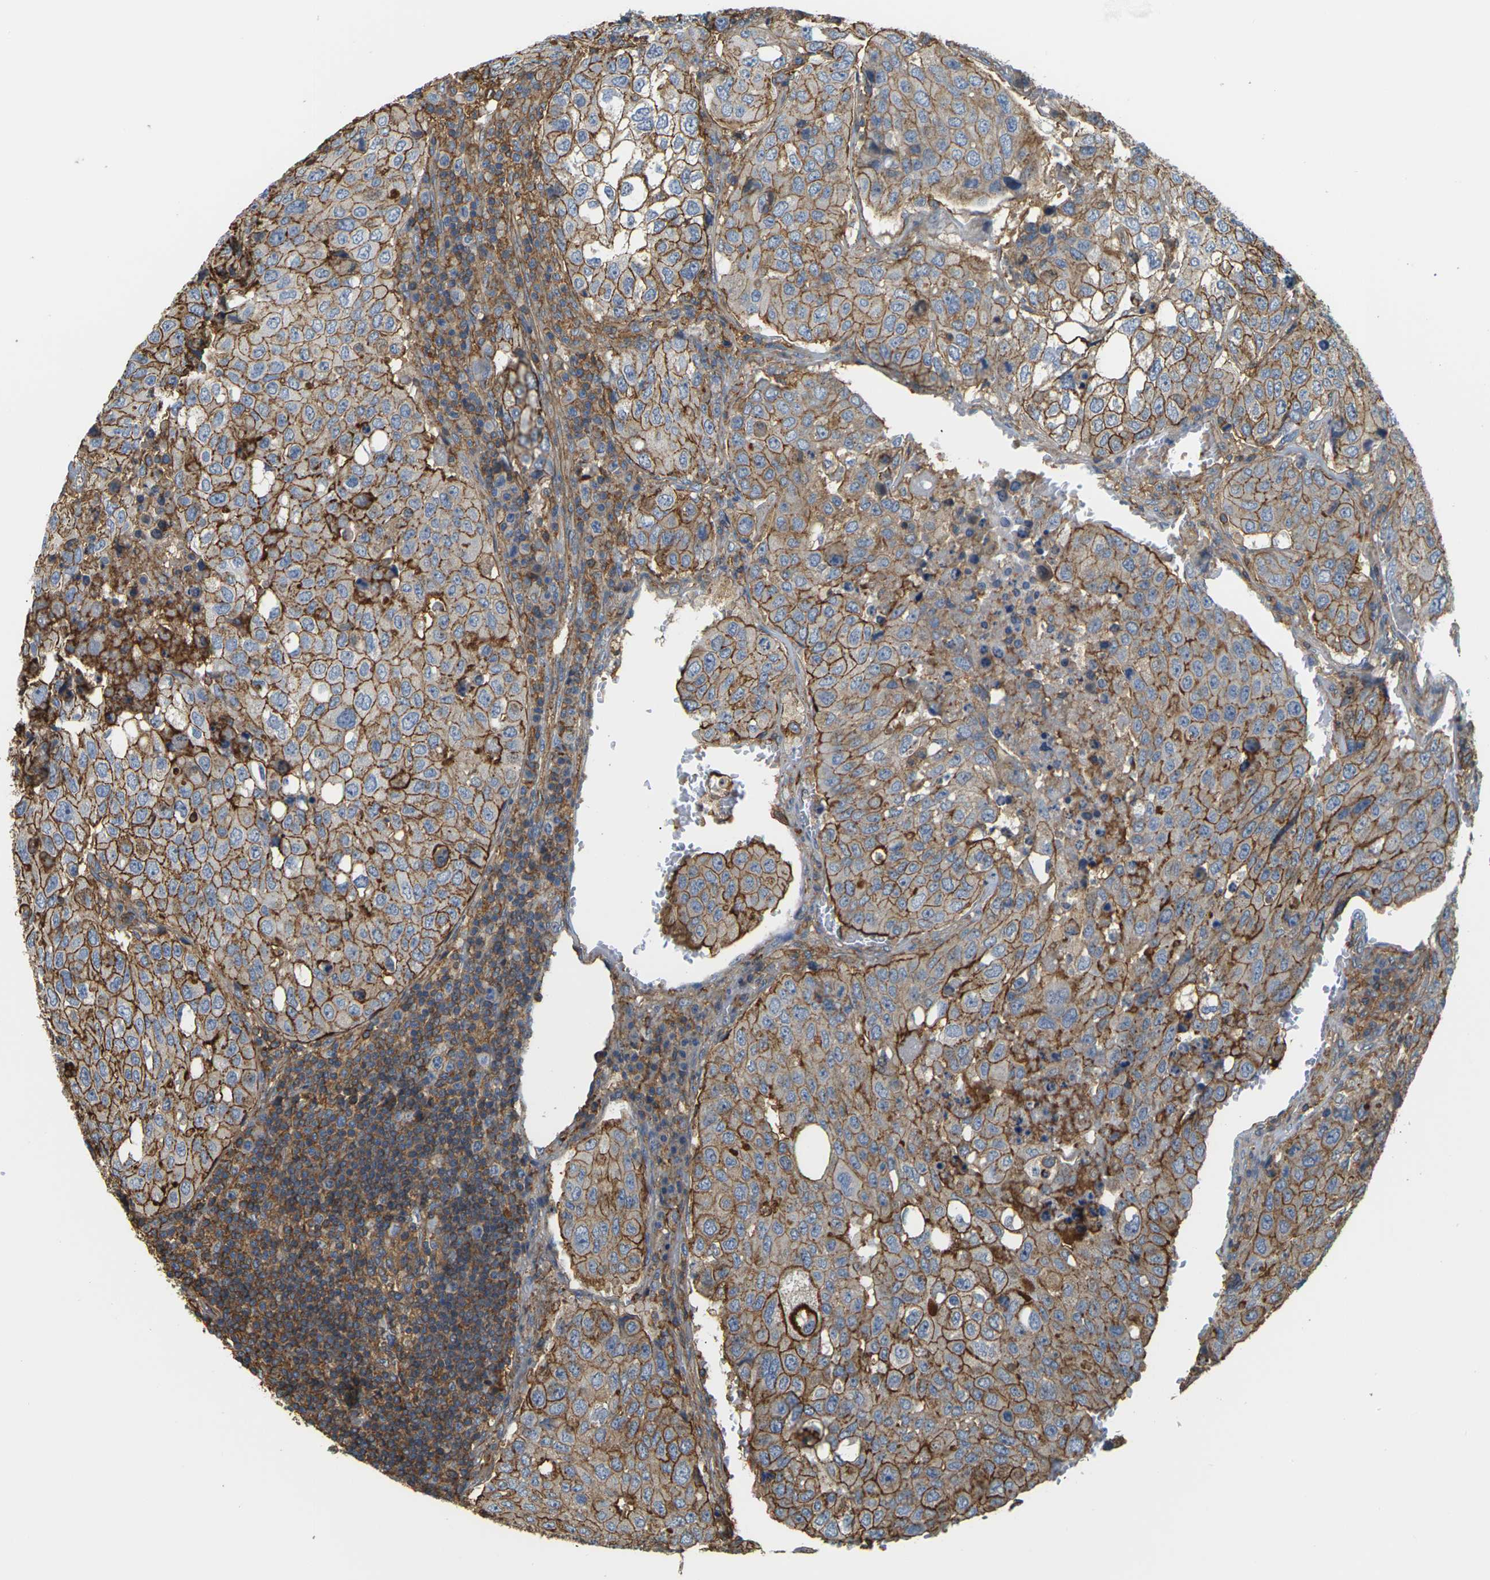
{"staining": {"intensity": "moderate", "quantity": "25%-75%", "location": "cytoplasmic/membranous"}, "tissue": "urothelial cancer", "cell_type": "Tumor cells", "image_type": "cancer", "snomed": [{"axis": "morphology", "description": "Urothelial carcinoma, High grade"}, {"axis": "topography", "description": "Lymph node"}, {"axis": "topography", "description": "Urinary bladder"}], "caption": "Moderate cytoplasmic/membranous protein positivity is seen in approximately 25%-75% of tumor cells in urothelial cancer.", "gene": "IQGAP1", "patient": {"sex": "male", "age": 51}}